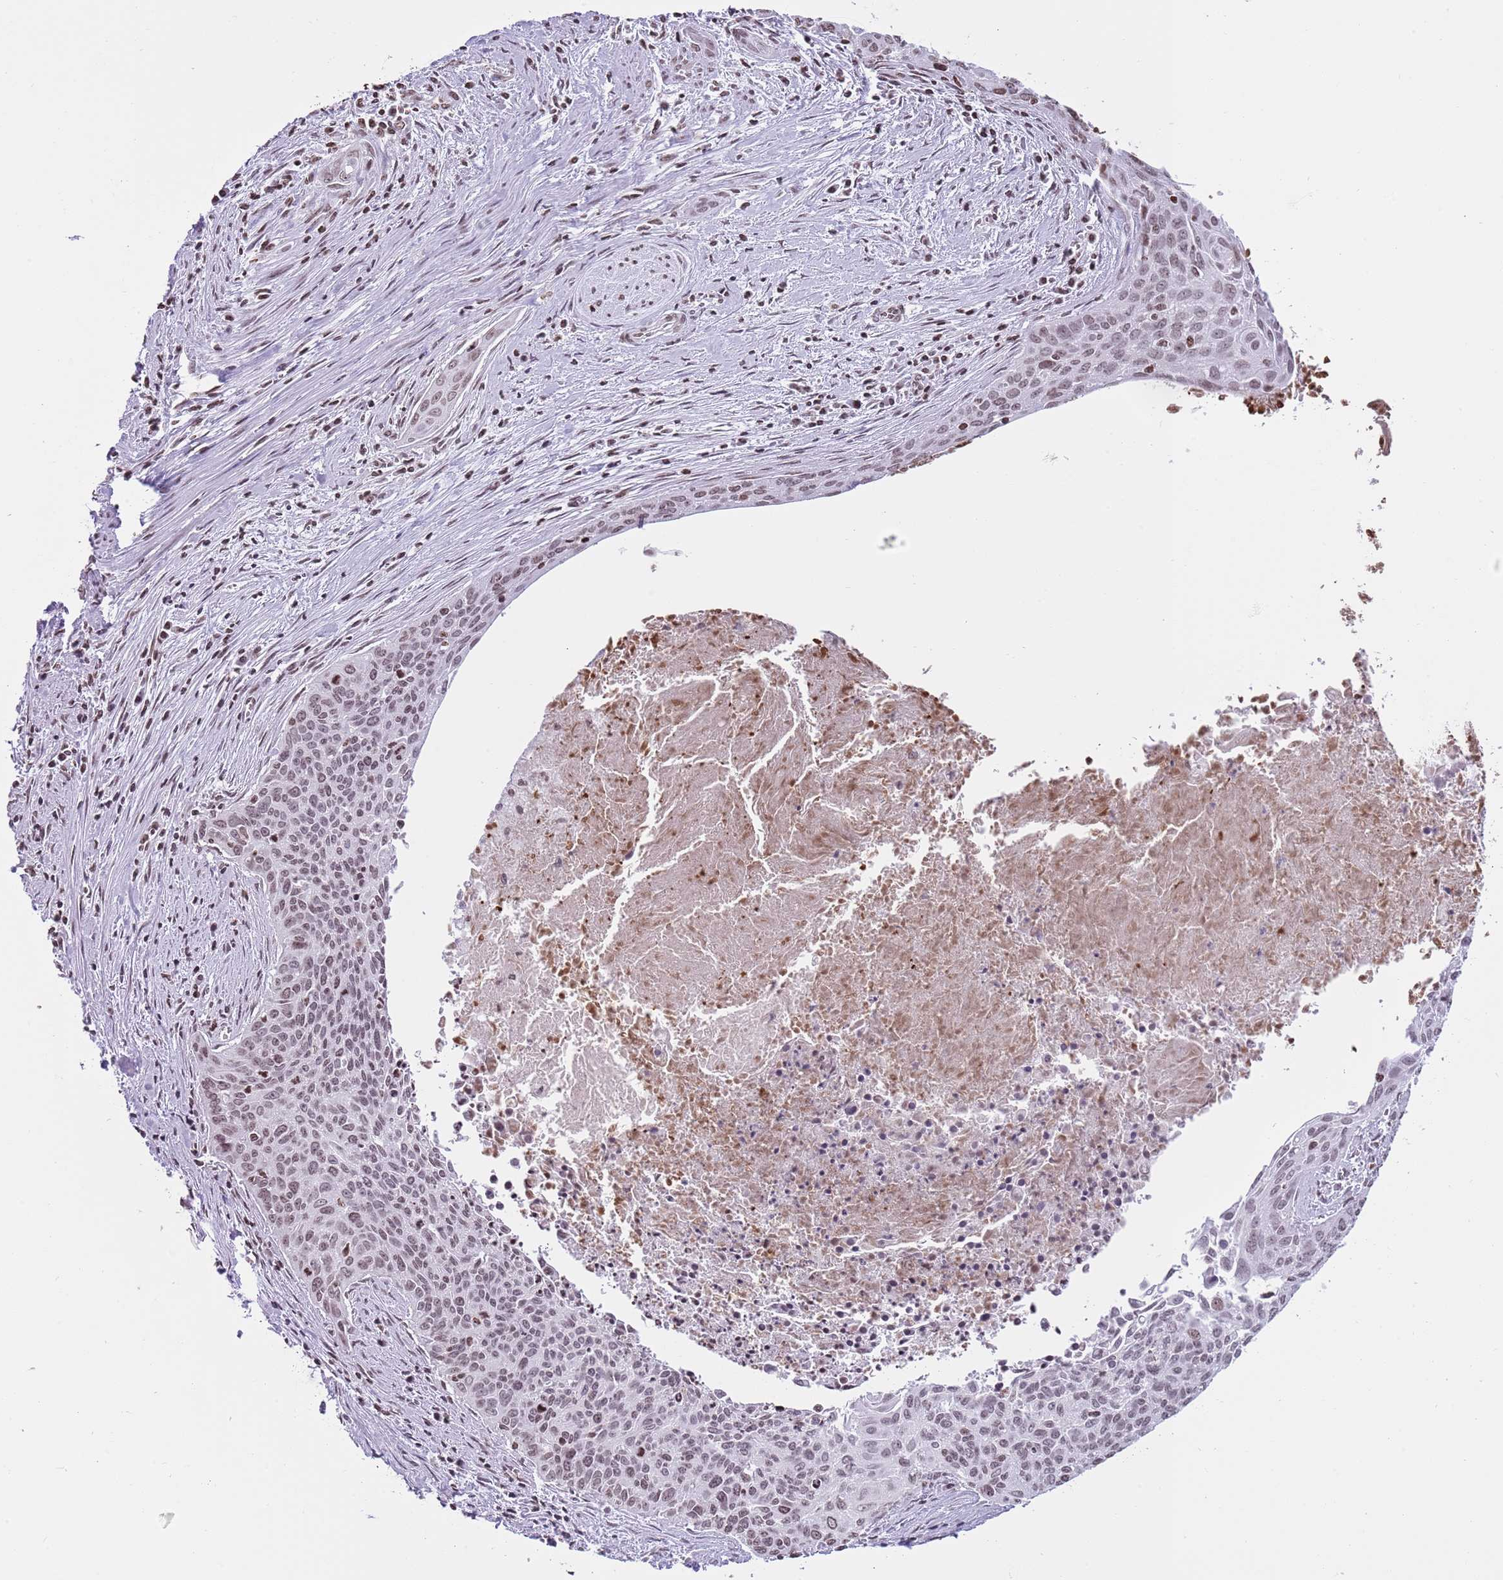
{"staining": {"intensity": "weak", "quantity": "25%-75%", "location": "nuclear"}, "tissue": "cervical cancer", "cell_type": "Tumor cells", "image_type": "cancer", "snomed": [{"axis": "morphology", "description": "Squamous cell carcinoma, NOS"}, {"axis": "topography", "description": "Cervix"}], "caption": "Immunohistochemistry (IHC) of human cervical cancer exhibits low levels of weak nuclear staining in approximately 25%-75% of tumor cells.", "gene": "KPNA3", "patient": {"sex": "female", "age": 55}}